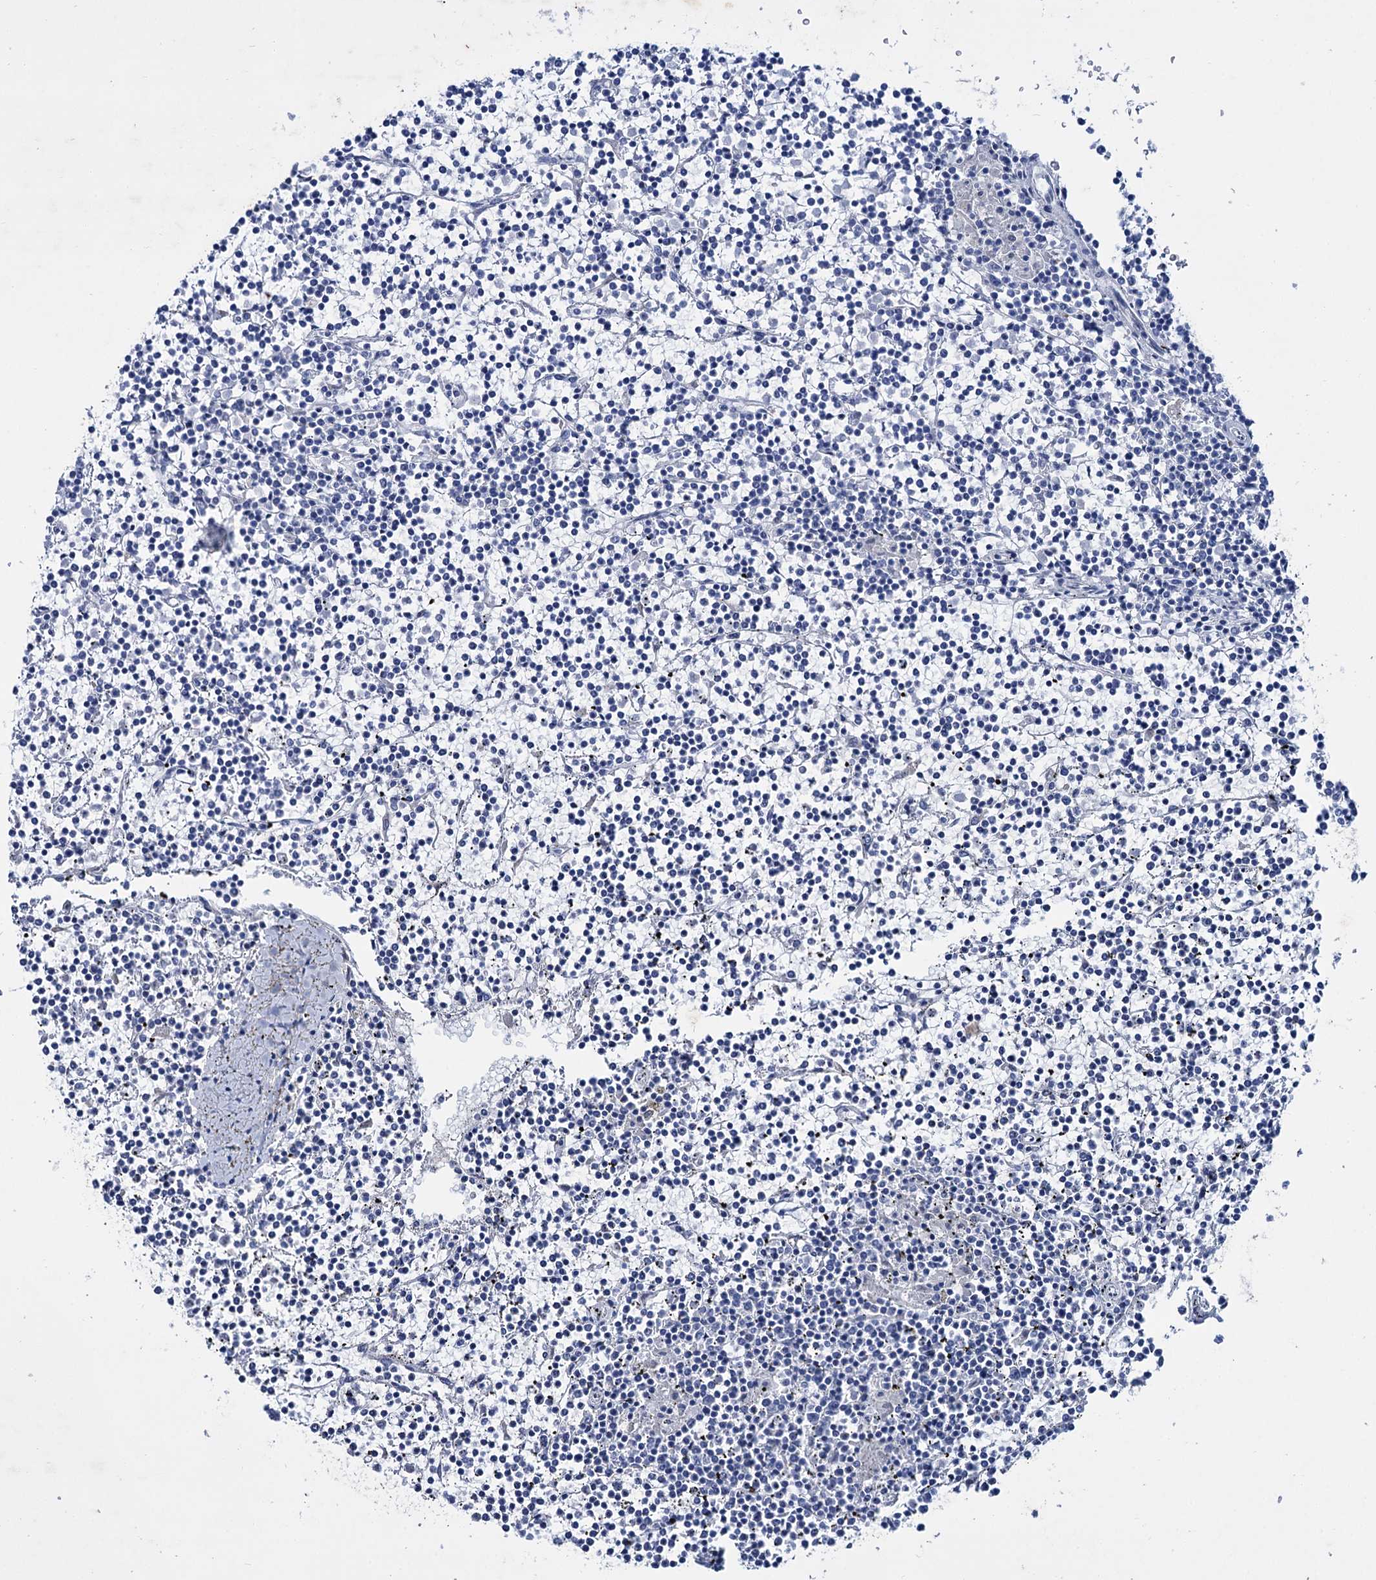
{"staining": {"intensity": "negative", "quantity": "none", "location": "none"}, "tissue": "lymphoma", "cell_type": "Tumor cells", "image_type": "cancer", "snomed": [{"axis": "morphology", "description": "Malignant lymphoma, non-Hodgkin's type, Low grade"}, {"axis": "topography", "description": "Spleen"}], "caption": "Human lymphoma stained for a protein using IHC demonstrates no positivity in tumor cells.", "gene": "LYZL4", "patient": {"sex": "female", "age": 19}}